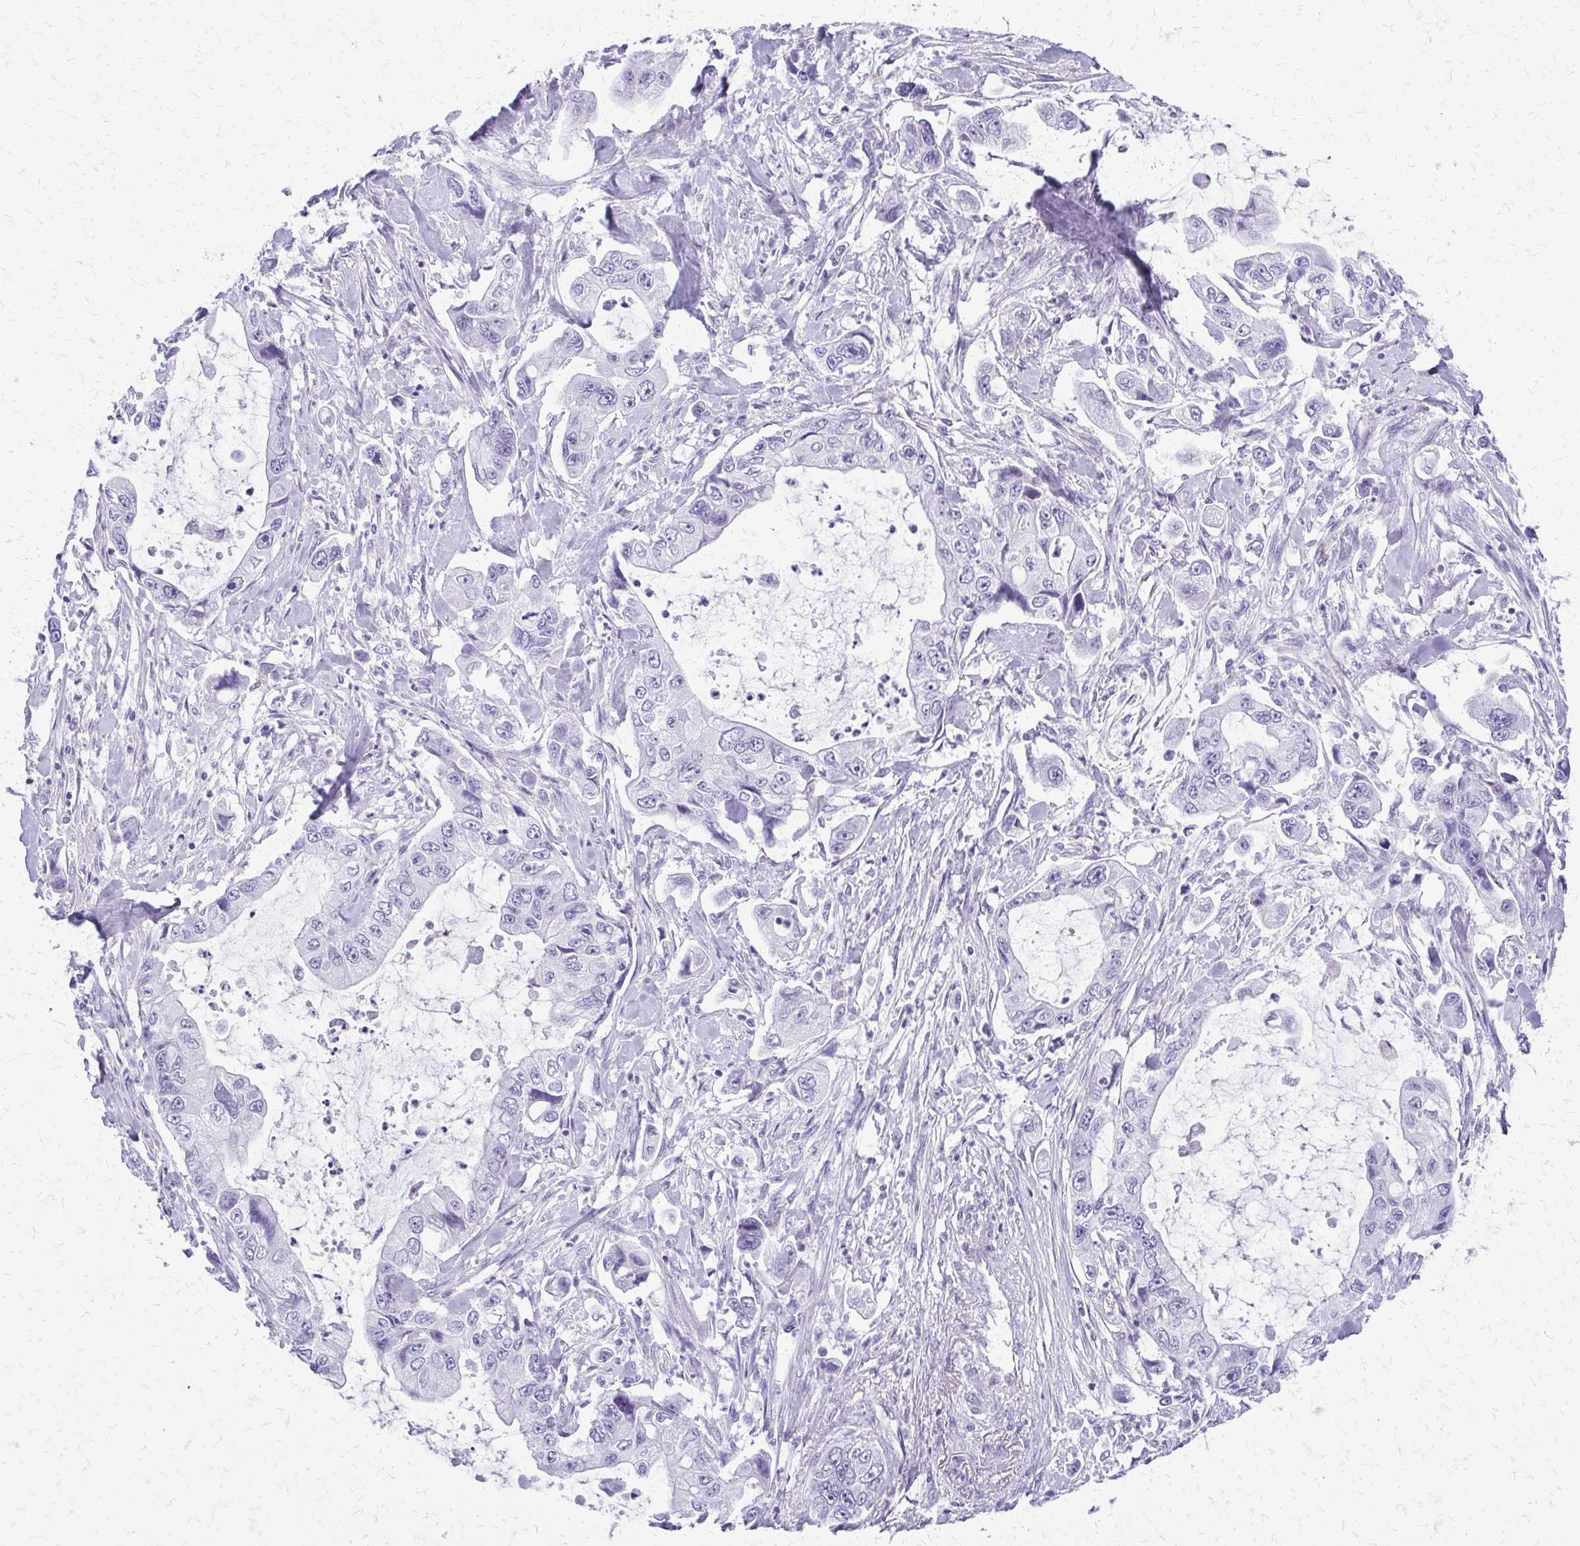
{"staining": {"intensity": "negative", "quantity": "none", "location": "none"}, "tissue": "stomach cancer", "cell_type": "Tumor cells", "image_type": "cancer", "snomed": [{"axis": "morphology", "description": "Adenocarcinoma, NOS"}, {"axis": "topography", "description": "Pancreas"}, {"axis": "topography", "description": "Stomach, upper"}, {"axis": "topography", "description": "Stomach"}], "caption": "Stomach cancer was stained to show a protein in brown. There is no significant staining in tumor cells.", "gene": "FAM162B", "patient": {"sex": "male", "age": 77}}